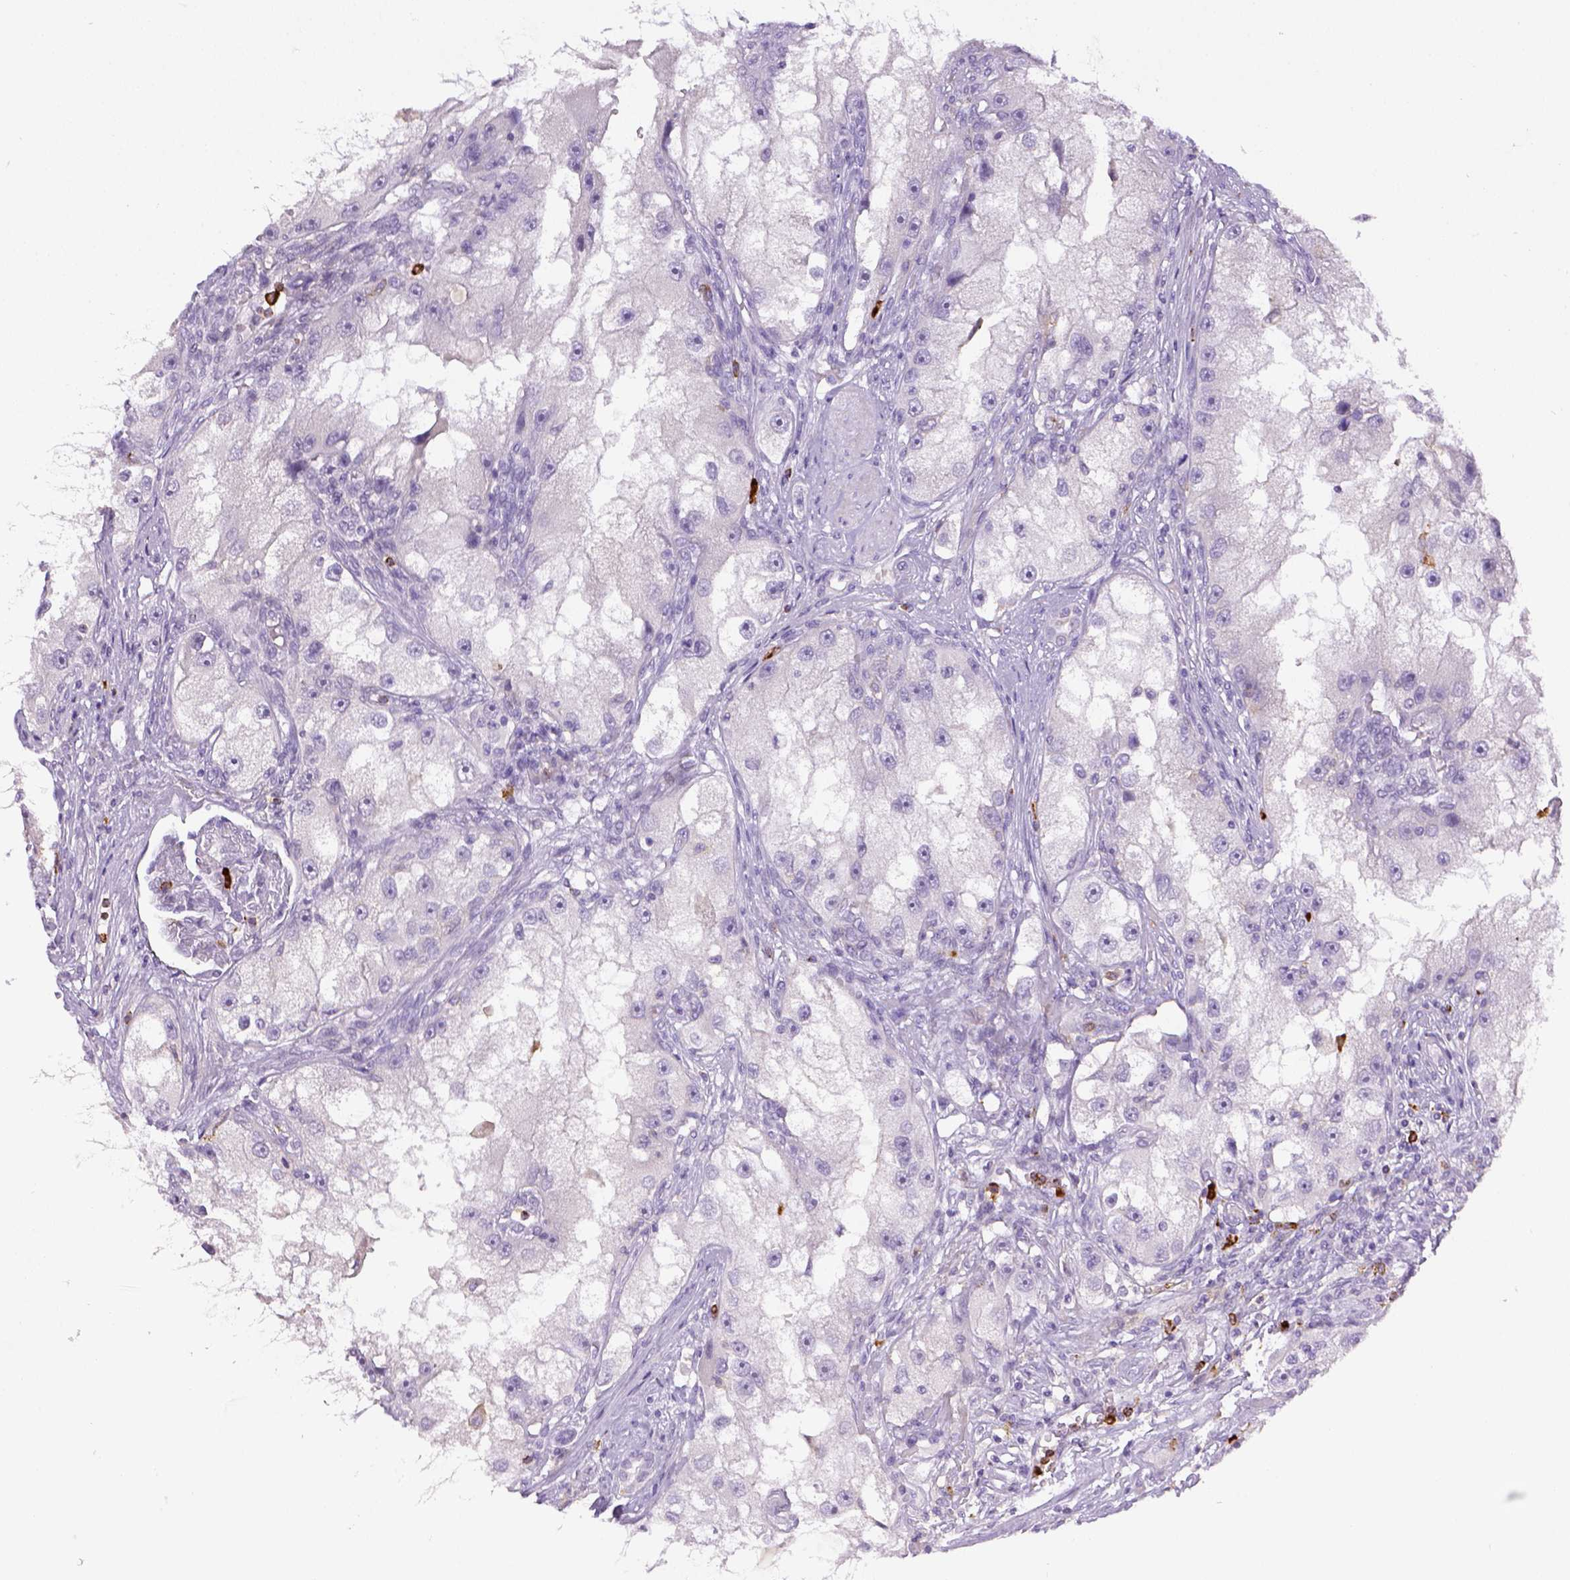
{"staining": {"intensity": "negative", "quantity": "none", "location": "none"}, "tissue": "renal cancer", "cell_type": "Tumor cells", "image_type": "cancer", "snomed": [{"axis": "morphology", "description": "Adenocarcinoma, NOS"}, {"axis": "topography", "description": "Kidney"}], "caption": "This histopathology image is of renal adenocarcinoma stained with IHC to label a protein in brown with the nuclei are counter-stained blue. There is no staining in tumor cells. (Stains: DAB immunohistochemistry with hematoxylin counter stain, Microscopy: brightfield microscopy at high magnification).", "gene": "ITGAM", "patient": {"sex": "male", "age": 63}}